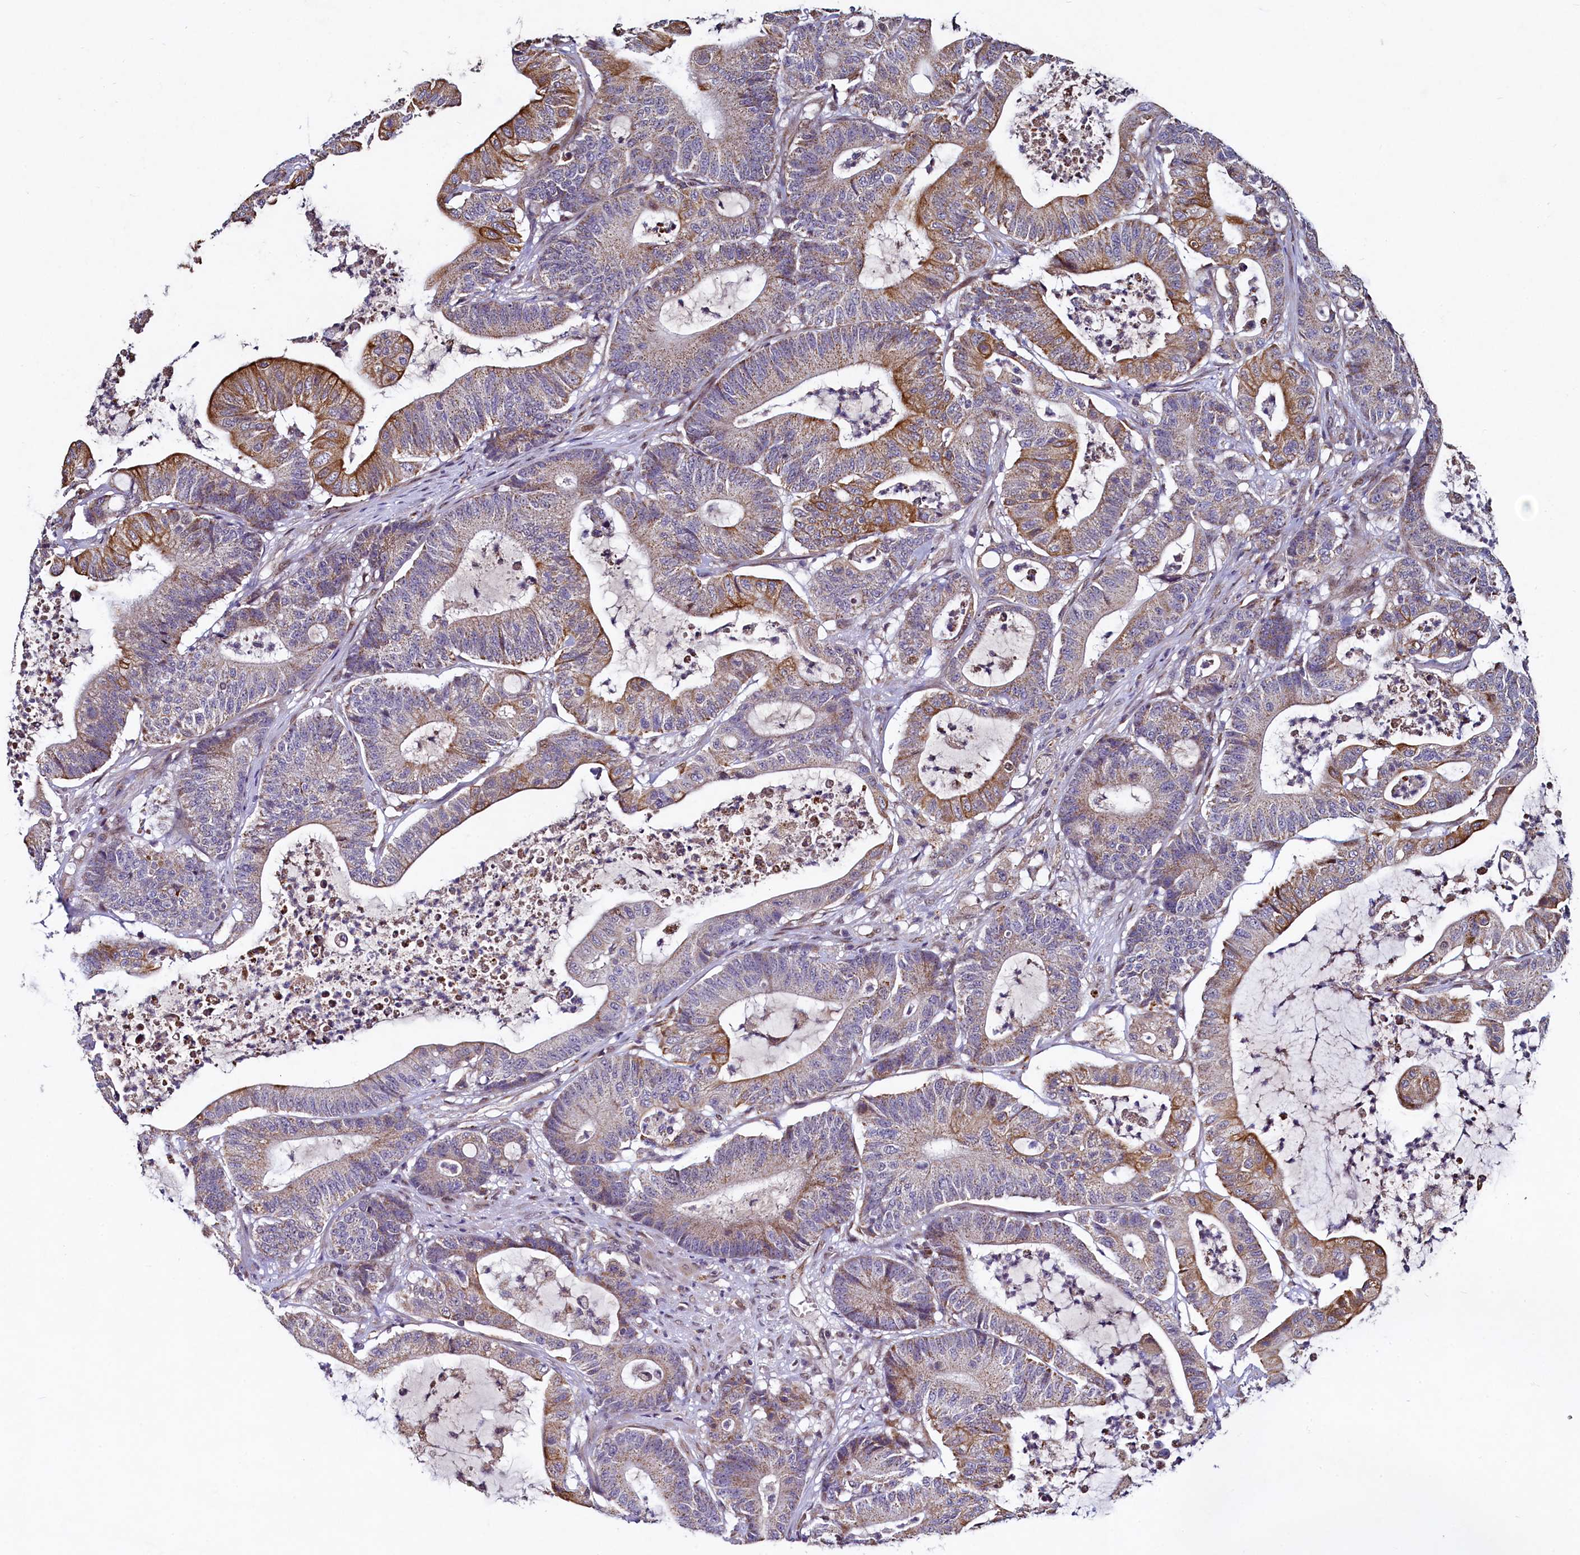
{"staining": {"intensity": "moderate", "quantity": "25%-75%", "location": "cytoplasmic/membranous"}, "tissue": "colorectal cancer", "cell_type": "Tumor cells", "image_type": "cancer", "snomed": [{"axis": "morphology", "description": "Adenocarcinoma, NOS"}, {"axis": "topography", "description": "Colon"}], "caption": "DAB (3,3'-diaminobenzidine) immunohistochemical staining of human colorectal adenocarcinoma shows moderate cytoplasmic/membranous protein expression in approximately 25%-75% of tumor cells. The protein is stained brown, and the nuclei are stained in blue (DAB (3,3'-diaminobenzidine) IHC with brightfield microscopy, high magnification).", "gene": "ZNF577", "patient": {"sex": "female", "age": 84}}